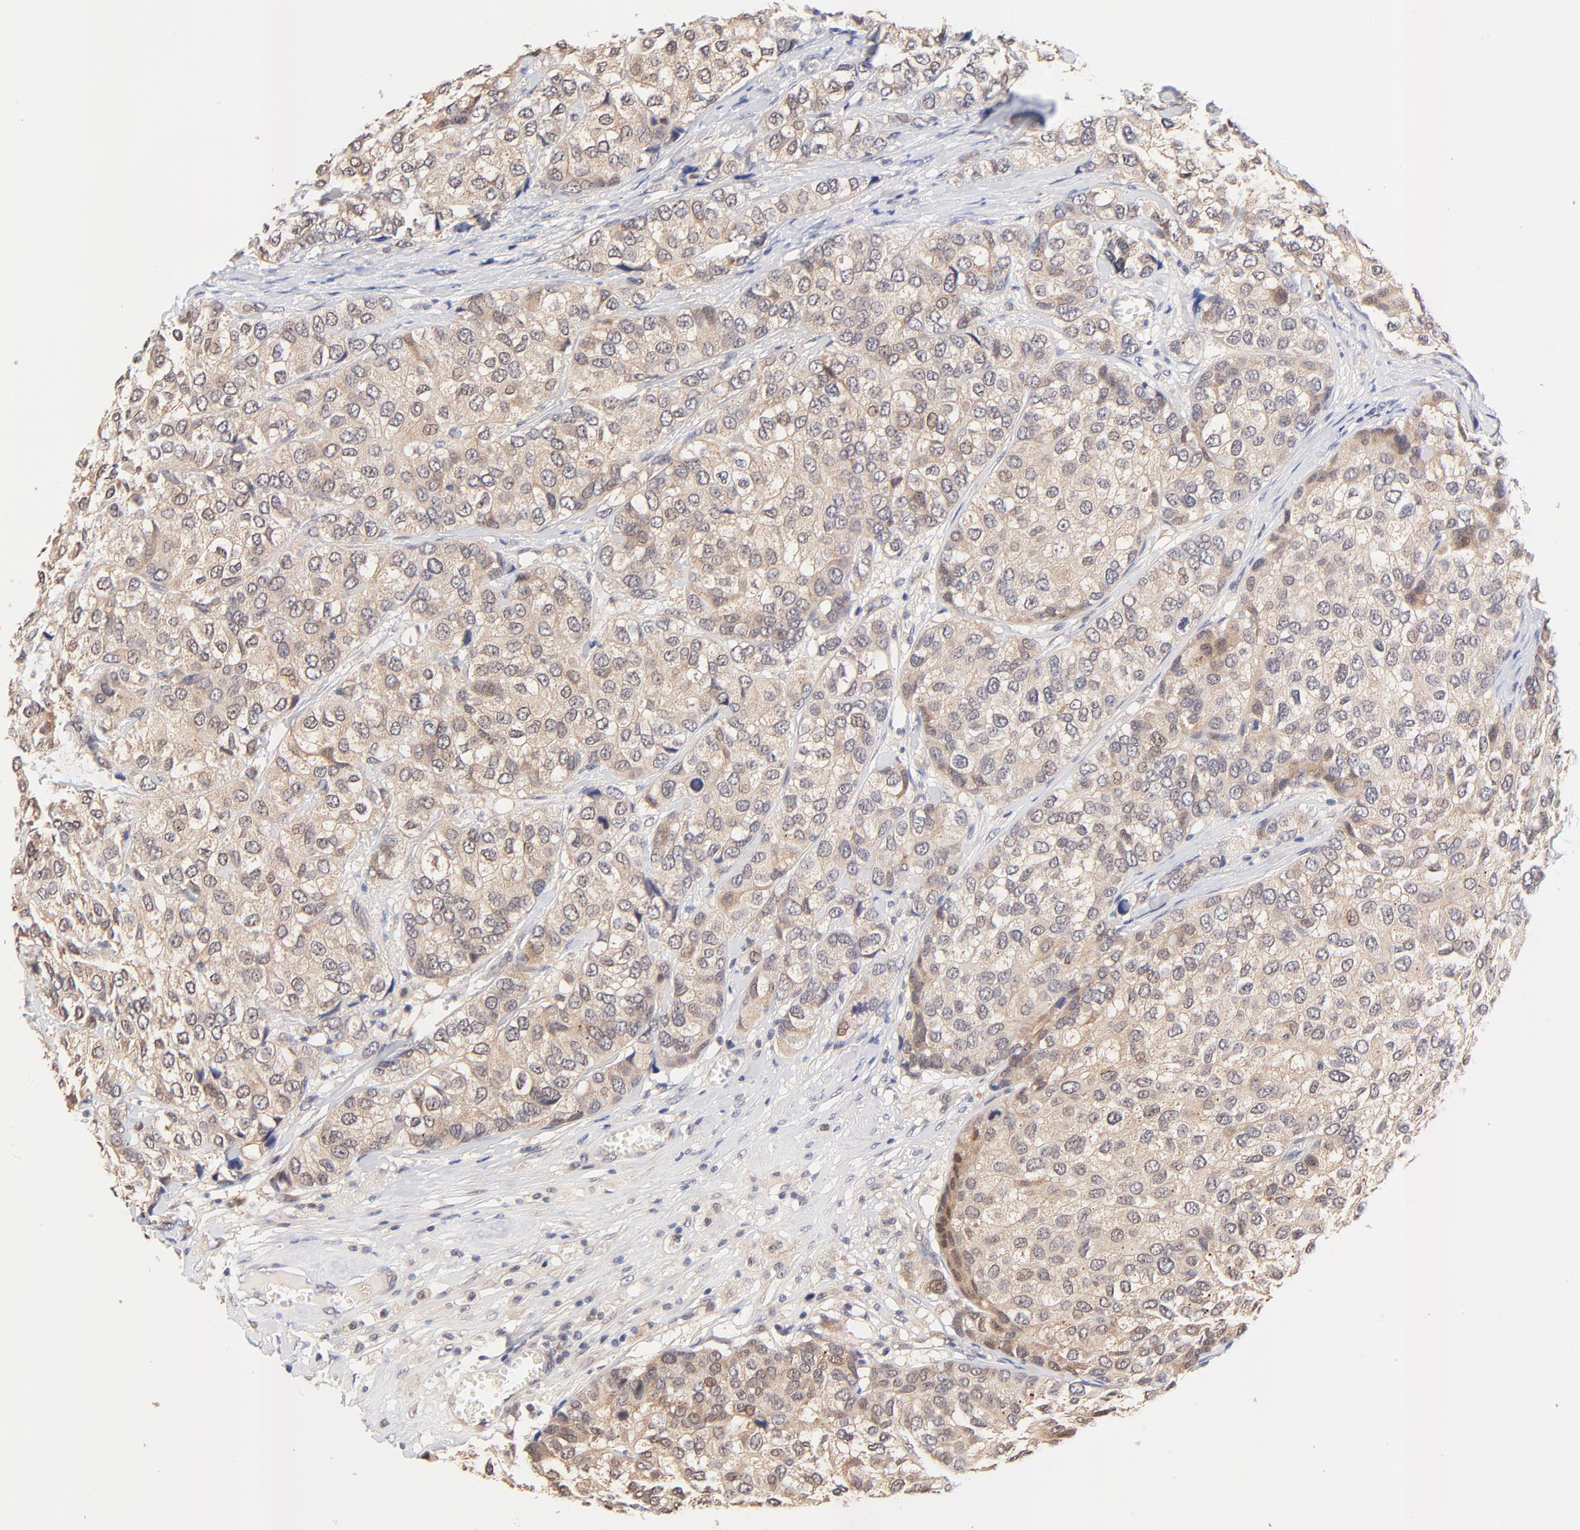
{"staining": {"intensity": "moderate", "quantity": ">75%", "location": "cytoplasmic/membranous"}, "tissue": "breast cancer", "cell_type": "Tumor cells", "image_type": "cancer", "snomed": [{"axis": "morphology", "description": "Duct carcinoma"}, {"axis": "topography", "description": "Breast"}], "caption": "Tumor cells display medium levels of moderate cytoplasmic/membranous positivity in about >75% of cells in human breast cancer (intraductal carcinoma).", "gene": "TXNL1", "patient": {"sex": "female", "age": 68}}